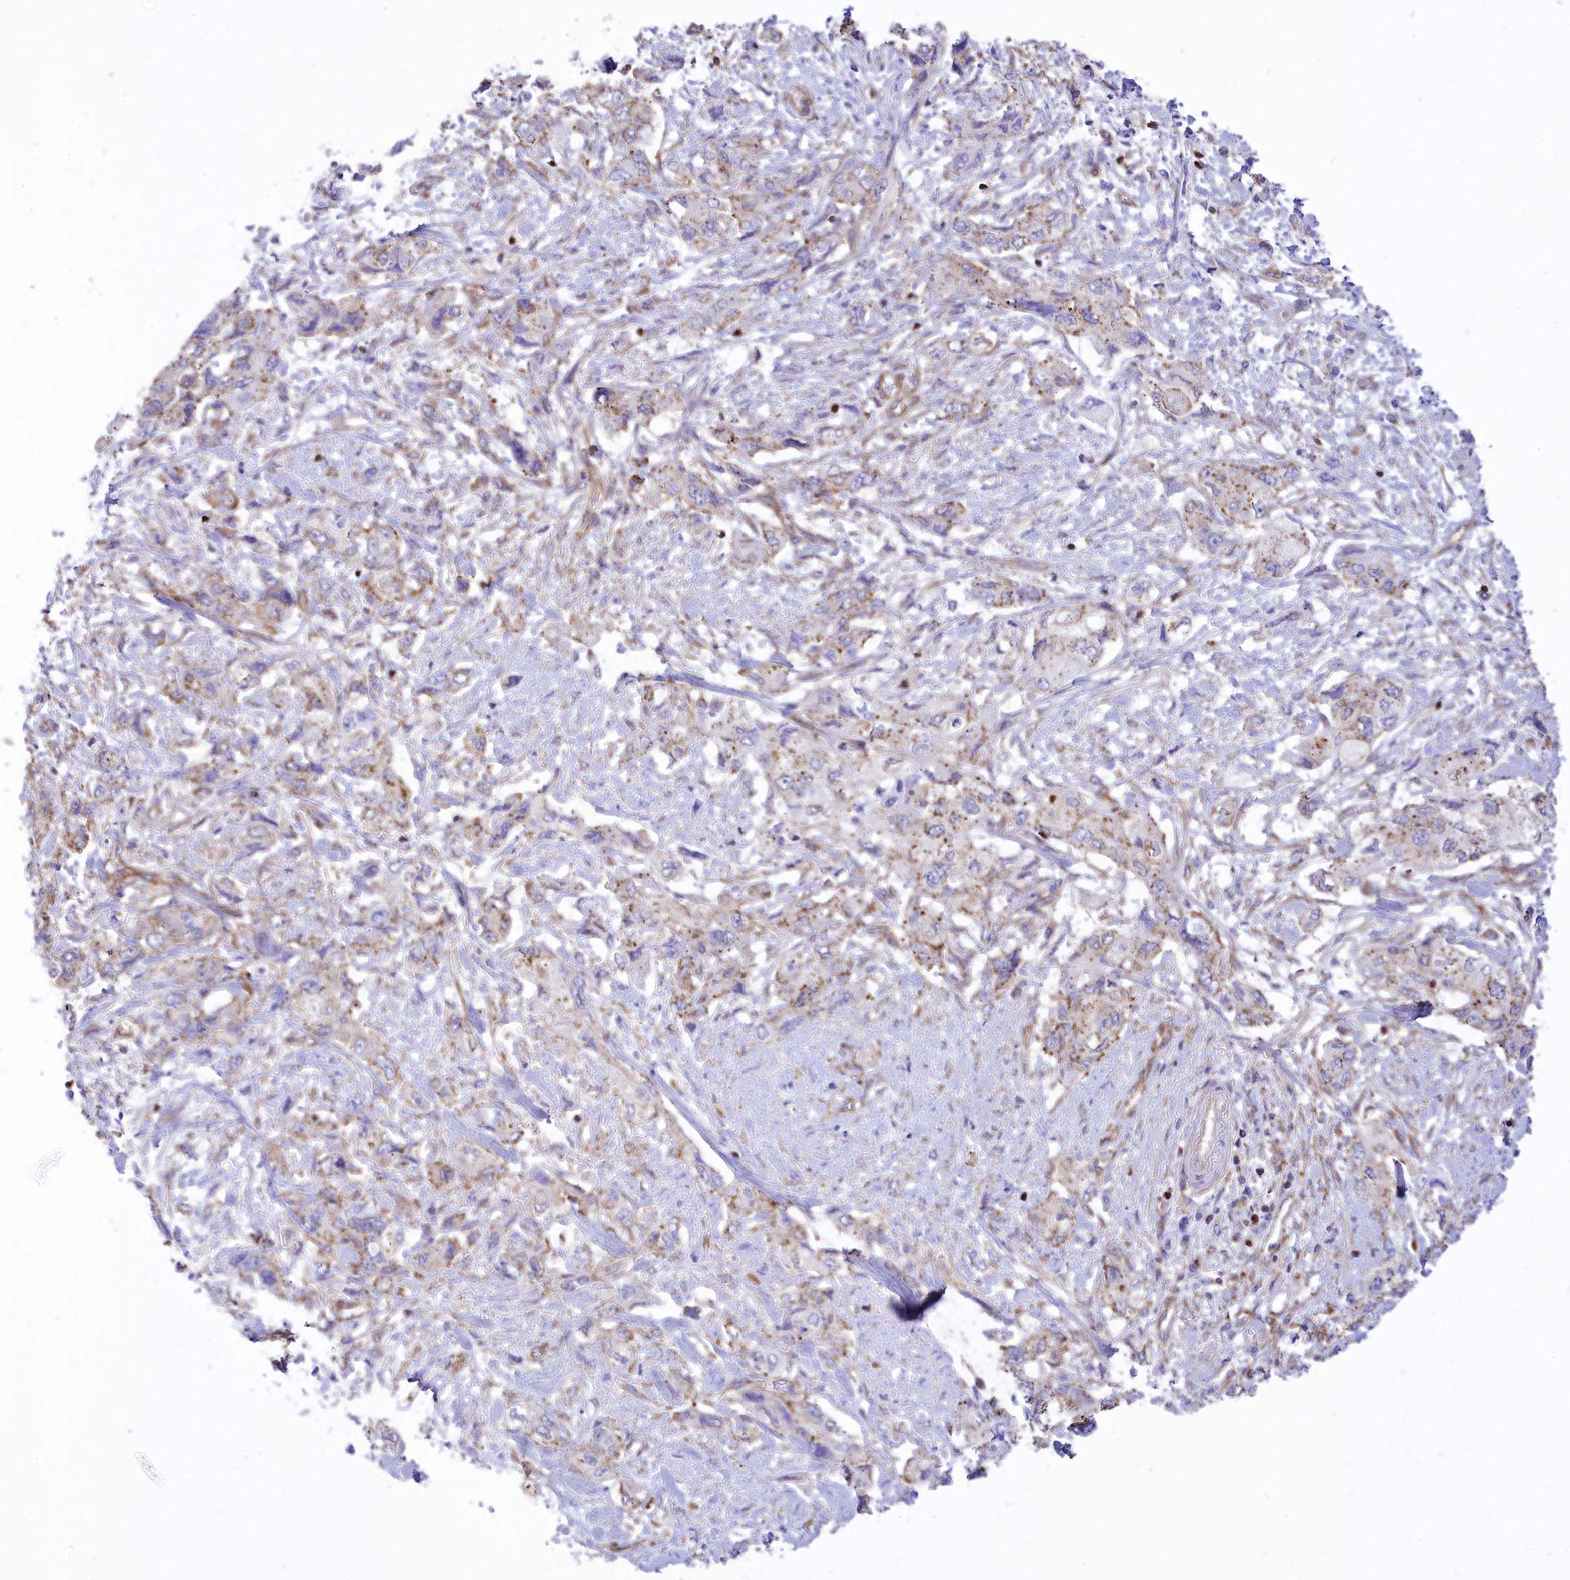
{"staining": {"intensity": "weak", "quantity": "25%-75%", "location": "cytoplasmic/membranous"}, "tissue": "pancreatic cancer", "cell_type": "Tumor cells", "image_type": "cancer", "snomed": [{"axis": "morphology", "description": "Adenocarcinoma, NOS"}, {"axis": "topography", "description": "Pancreas"}], "caption": "Brown immunohistochemical staining in human pancreatic cancer (adenocarcinoma) displays weak cytoplasmic/membranous expression in approximately 25%-75% of tumor cells.", "gene": "SEPTIN9", "patient": {"sex": "female", "age": 73}}